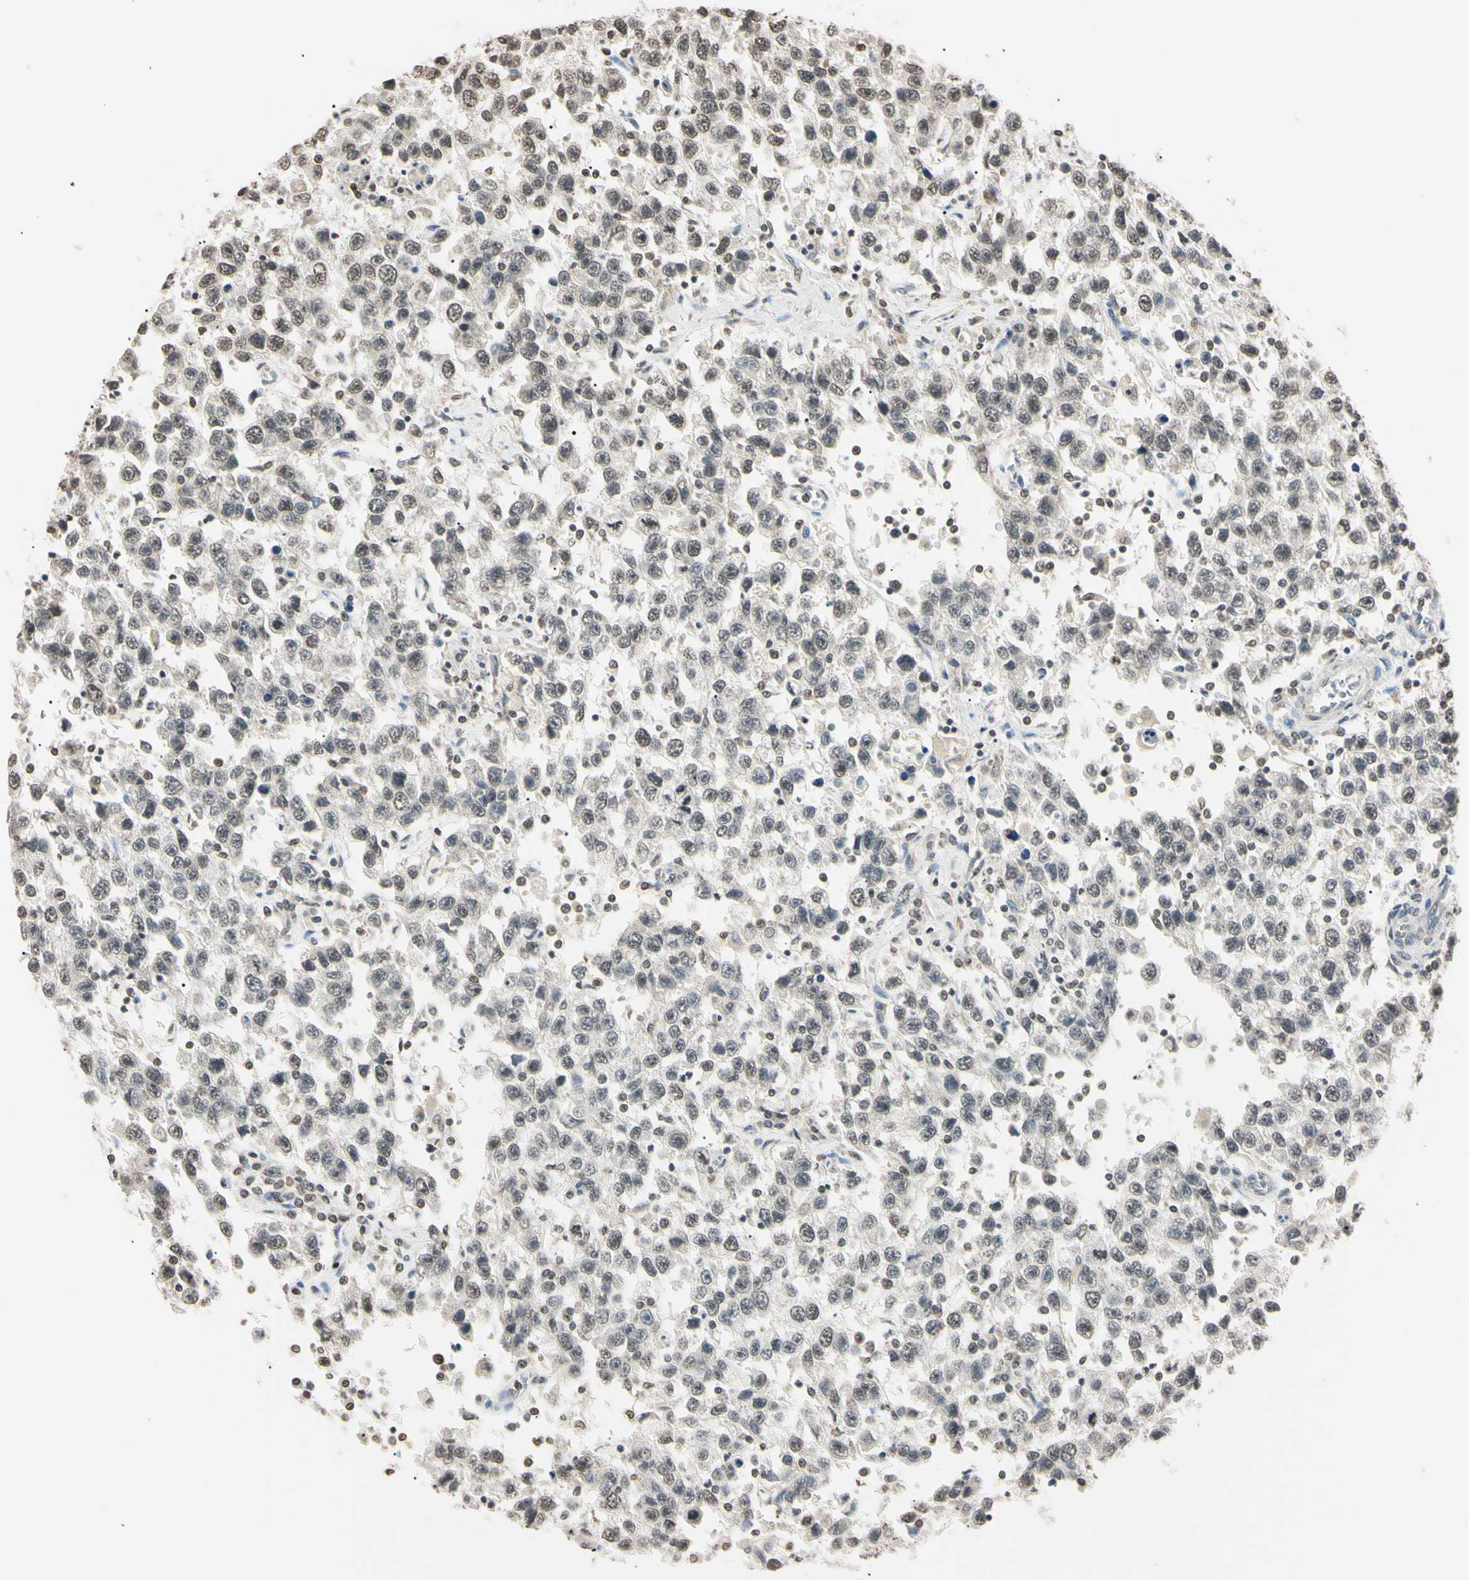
{"staining": {"intensity": "weak", "quantity": "25%-75%", "location": "nuclear"}, "tissue": "testis cancer", "cell_type": "Tumor cells", "image_type": "cancer", "snomed": [{"axis": "morphology", "description": "Seminoma, NOS"}, {"axis": "topography", "description": "Testis"}], "caption": "The photomicrograph displays a brown stain indicating the presence of a protein in the nuclear of tumor cells in testis cancer.", "gene": "CDC45", "patient": {"sex": "male", "age": 41}}